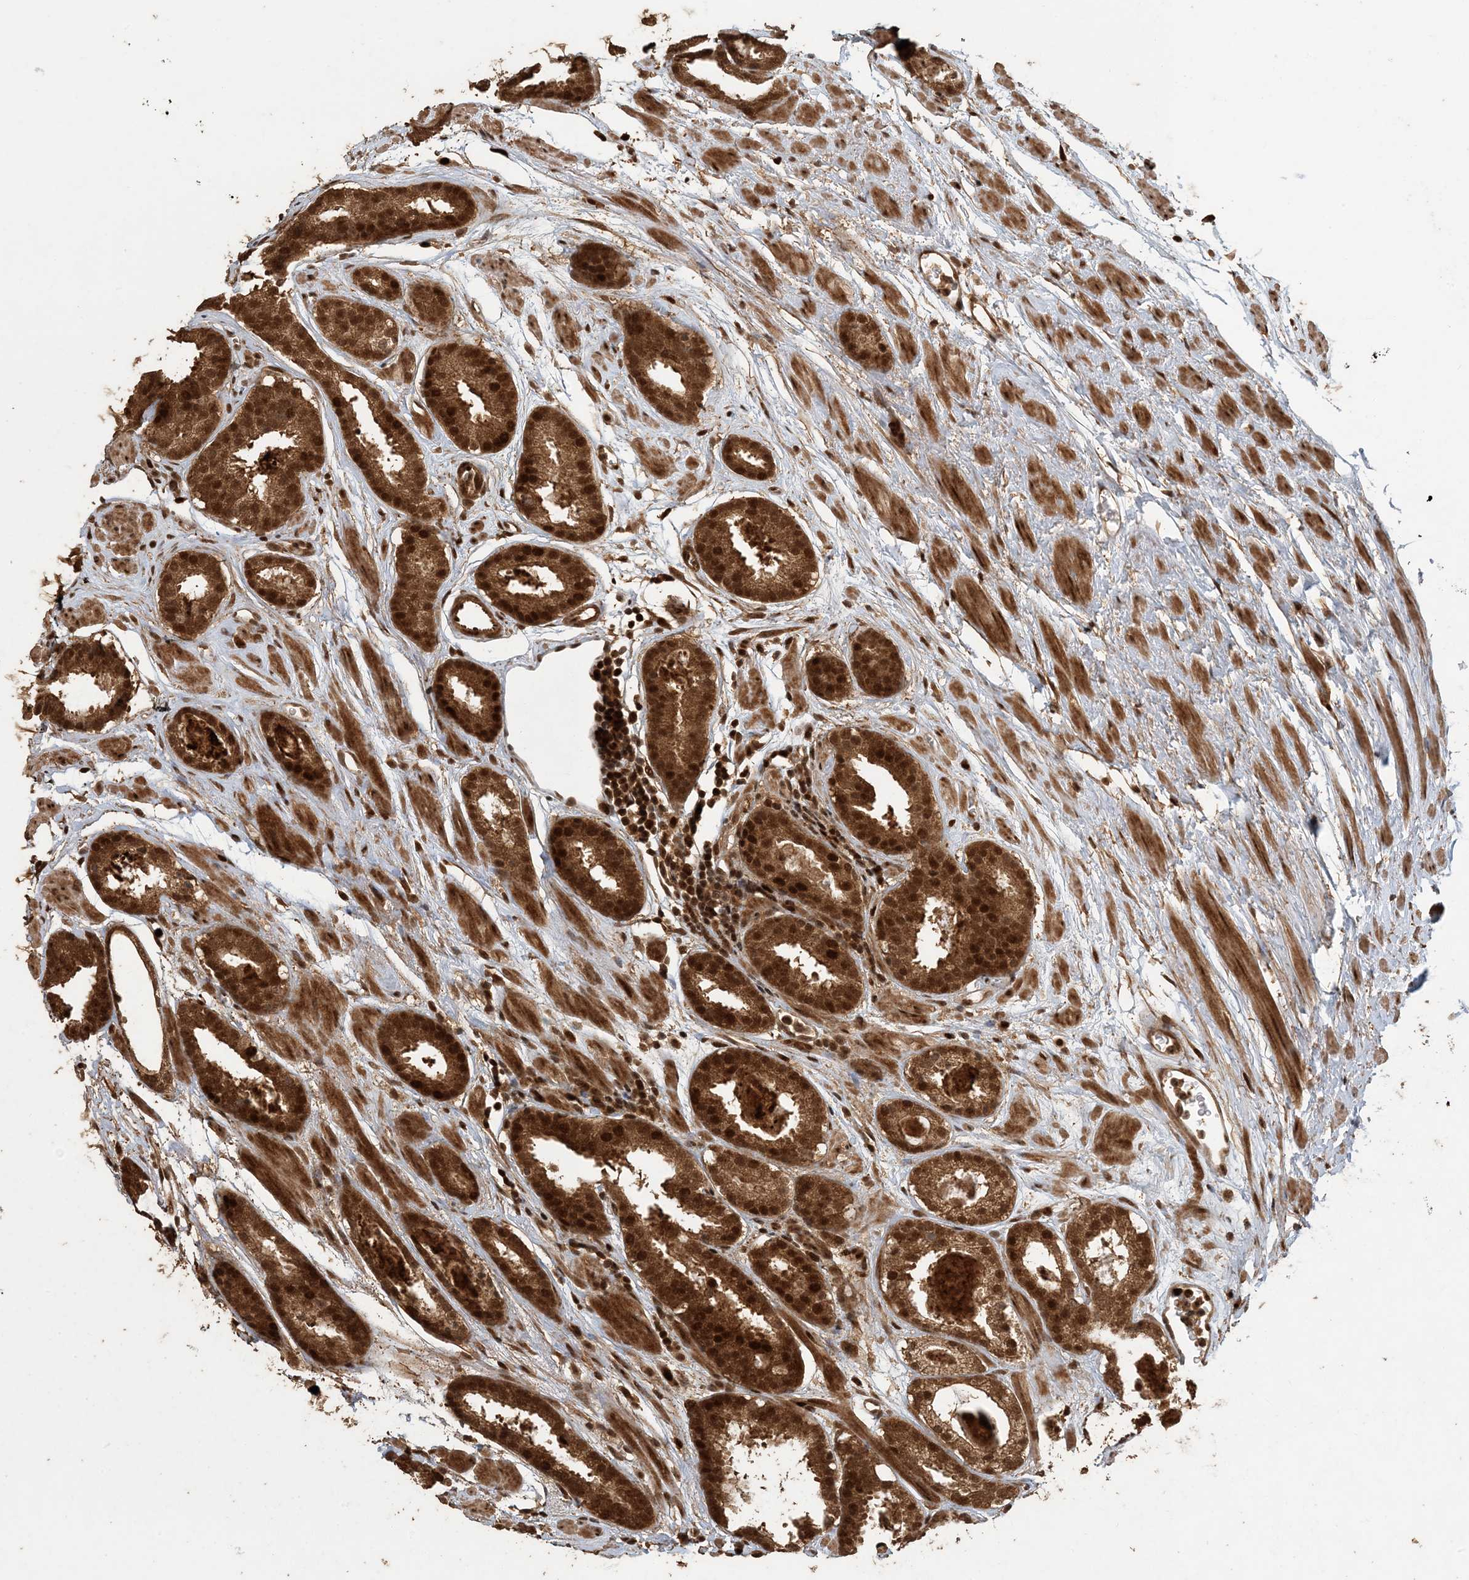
{"staining": {"intensity": "strong", "quantity": ">75%", "location": "cytoplasmic/membranous,nuclear"}, "tissue": "prostate cancer", "cell_type": "Tumor cells", "image_type": "cancer", "snomed": [{"axis": "morphology", "description": "Adenocarcinoma, Low grade"}, {"axis": "topography", "description": "Prostate"}], "caption": "High-power microscopy captured an immunohistochemistry image of low-grade adenocarcinoma (prostate), revealing strong cytoplasmic/membranous and nuclear staining in approximately >75% of tumor cells. (DAB (3,3'-diaminobenzidine) = brown stain, brightfield microscopy at high magnification).", "gene": "ATP13A2", "patient": {"sex": "male", "age": 69}}